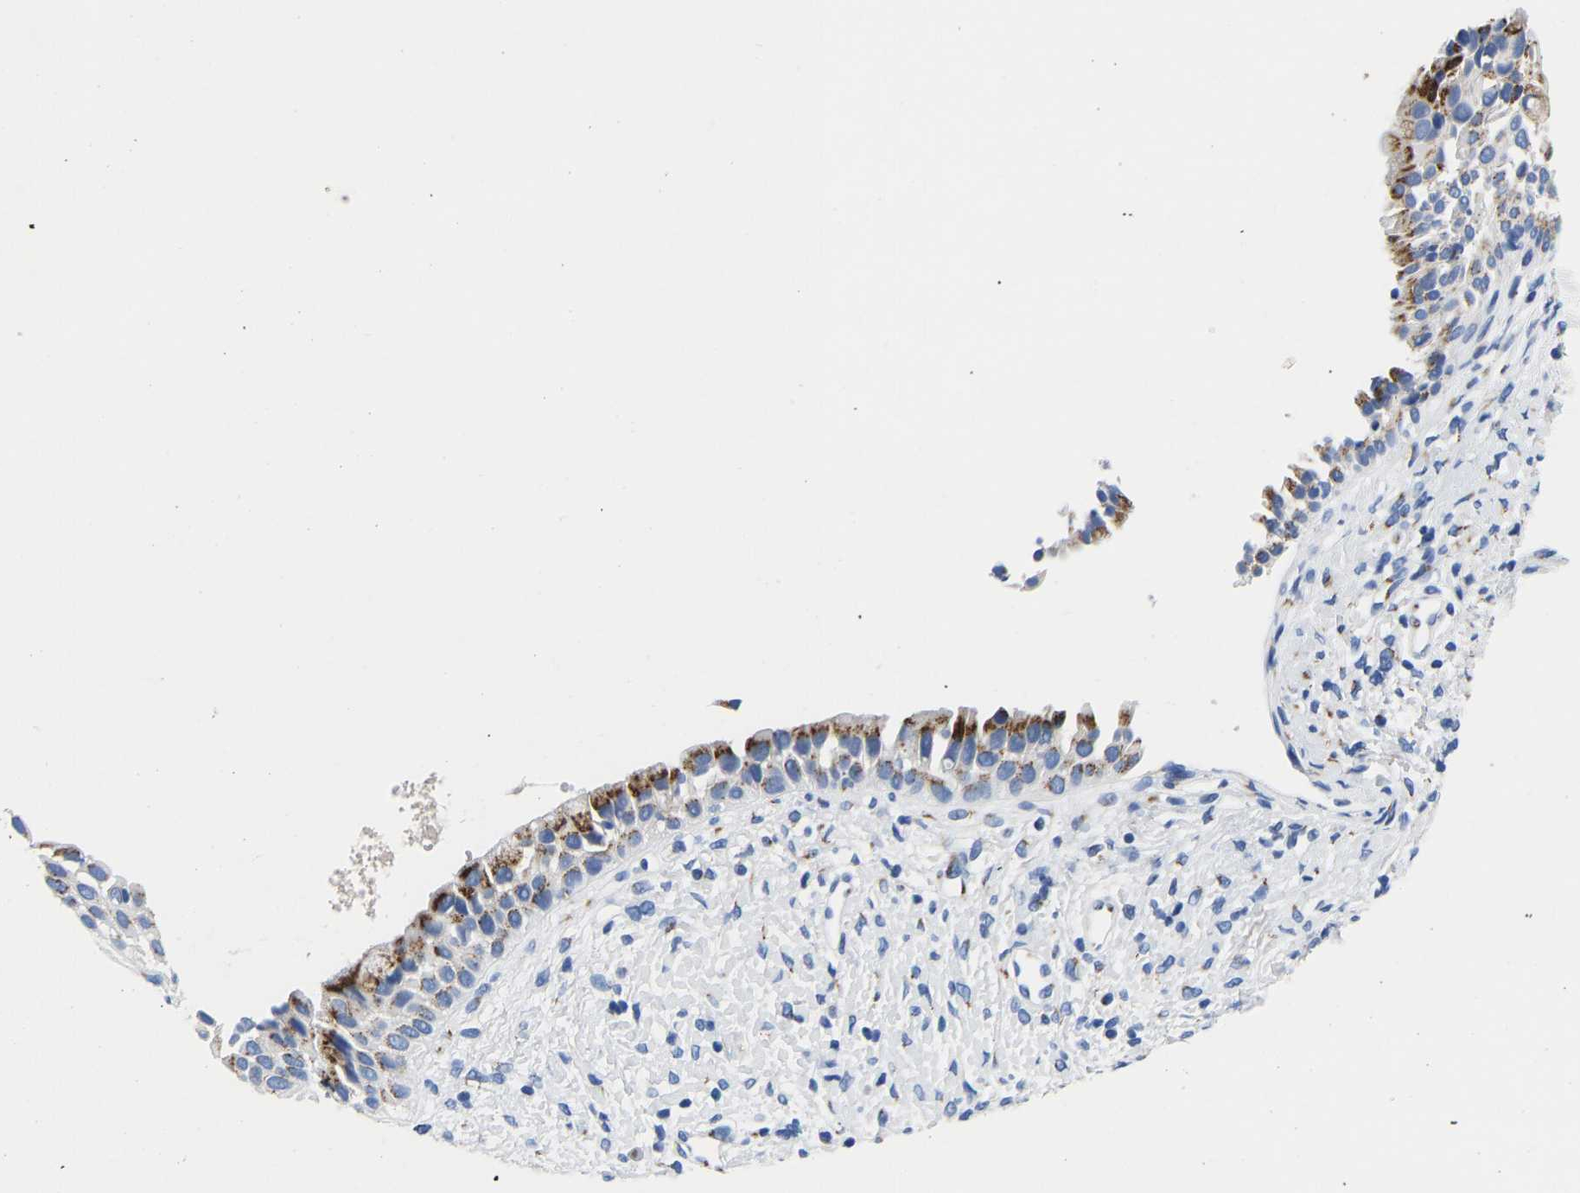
{"staining": {"intensity": "moderate", "quantity": ">75%", "location": "cytoplasmic/membranous"}, "tissue": "nasopharynx", "cell_type": "Respiratory epithelial cells", "image_type": "normal", "snomed": [{"axis": "morphology", "description": "Normal tissue, NOS"}, {"axis": "topography", "description": "Nasopharynx"}], "caption": "About >75% of respiratory epithelial cells in normal nasopharynx exhibit moderate cytoplasmic/membranous protein staining as visualized by brown immunohistochemical staining.", "gene": "TMEM87A", "patient": {"sex": "male", "age": 22}}